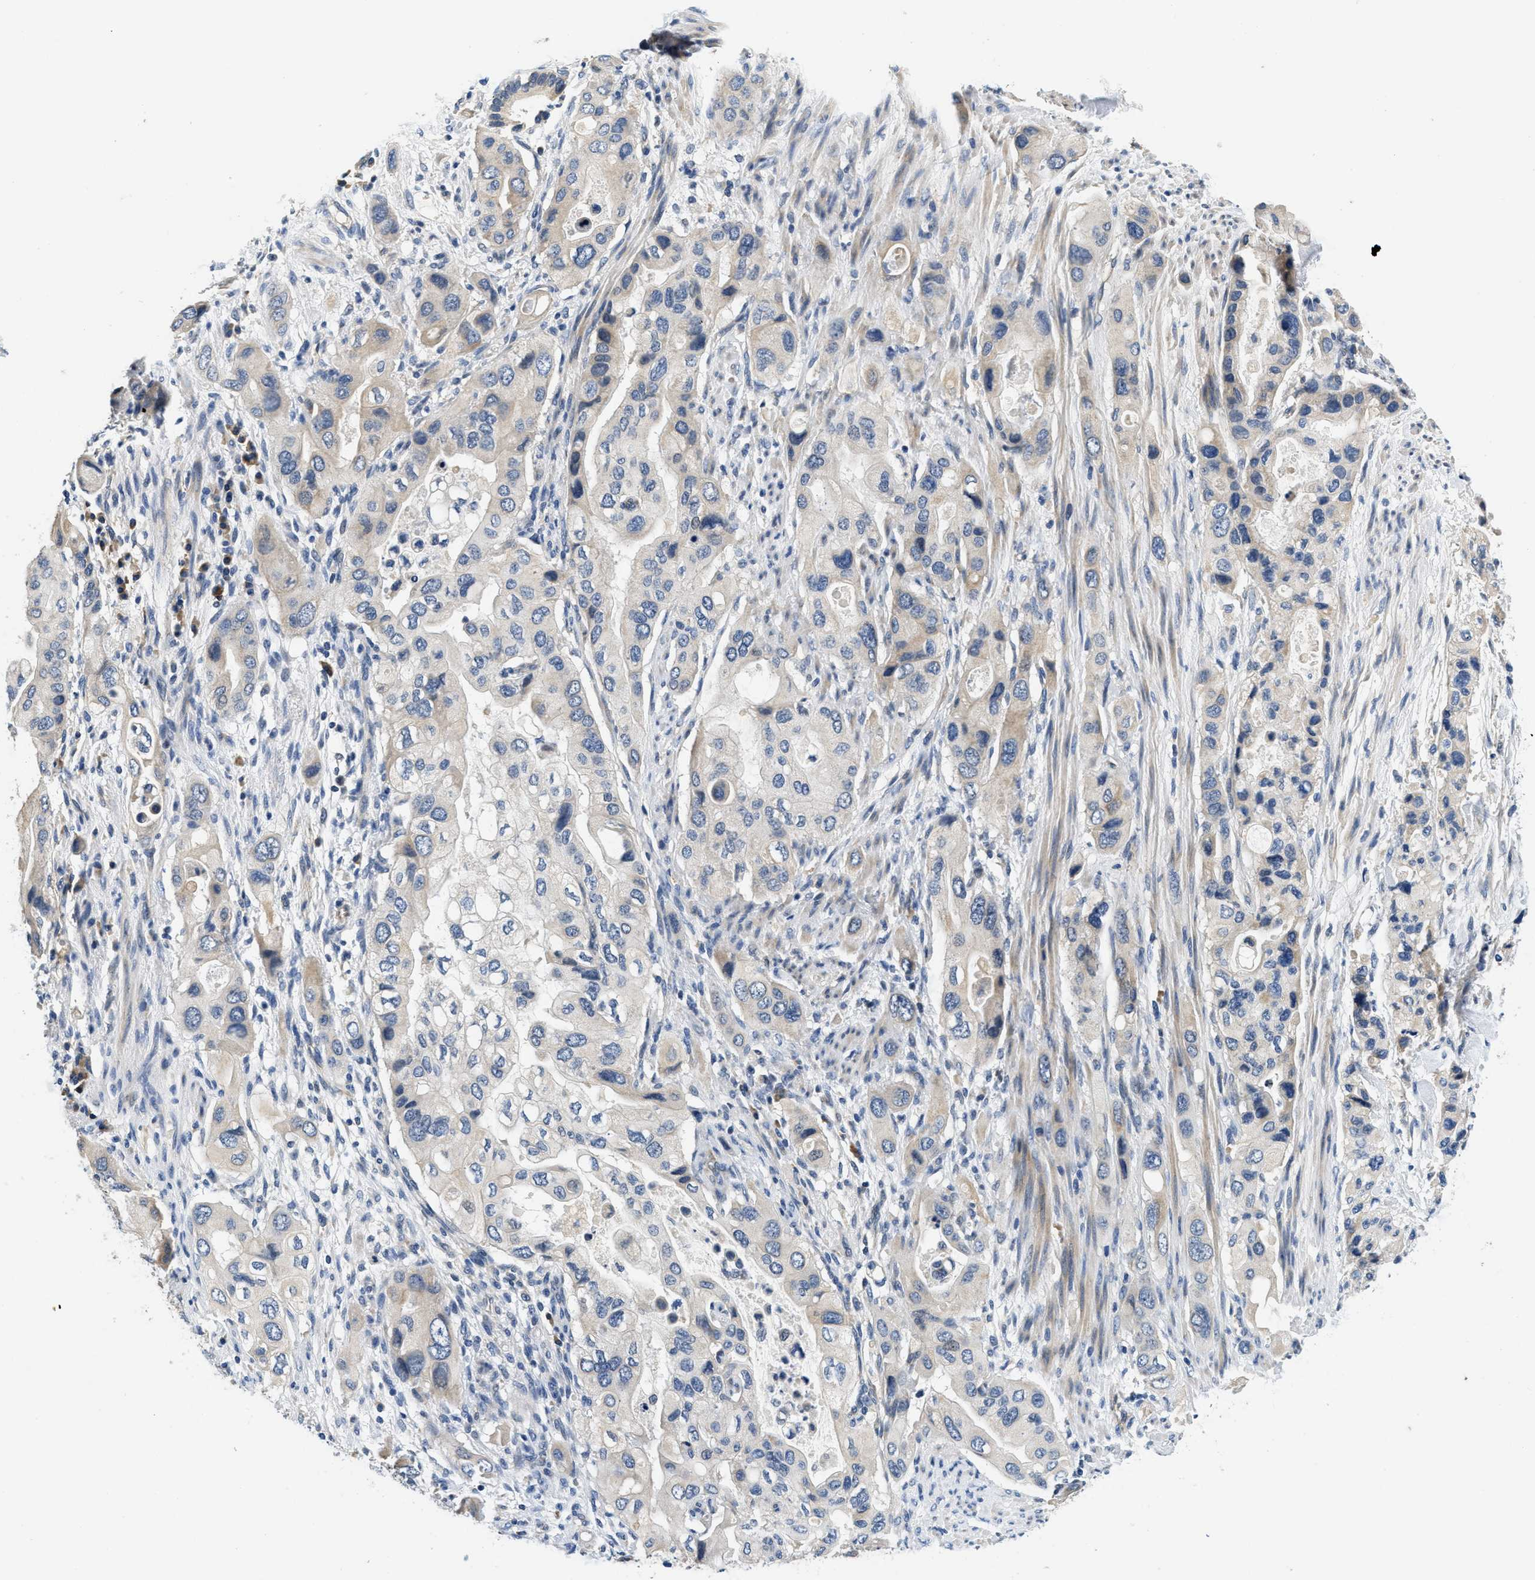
{"staining": {"intensity": "weak", "quantity": "<25%", "location": "cytoplasmic/membranous"}, "tissue": "pancreatic cancer", "cell_type": "Tumor cells", "image_type": "cancer", "snomed": [{"axis": "morphology", "description": "Adenocarcinoma, NOS"}, {"axis": "topography", "description": "Pancreas"}], "caption": "IHC of human adenocarcinoma (pancreatic) exhibits no positivity in tumor cells.", "gene": "ALDH3A2", "patient": {"sex": "female", "age": 56}}